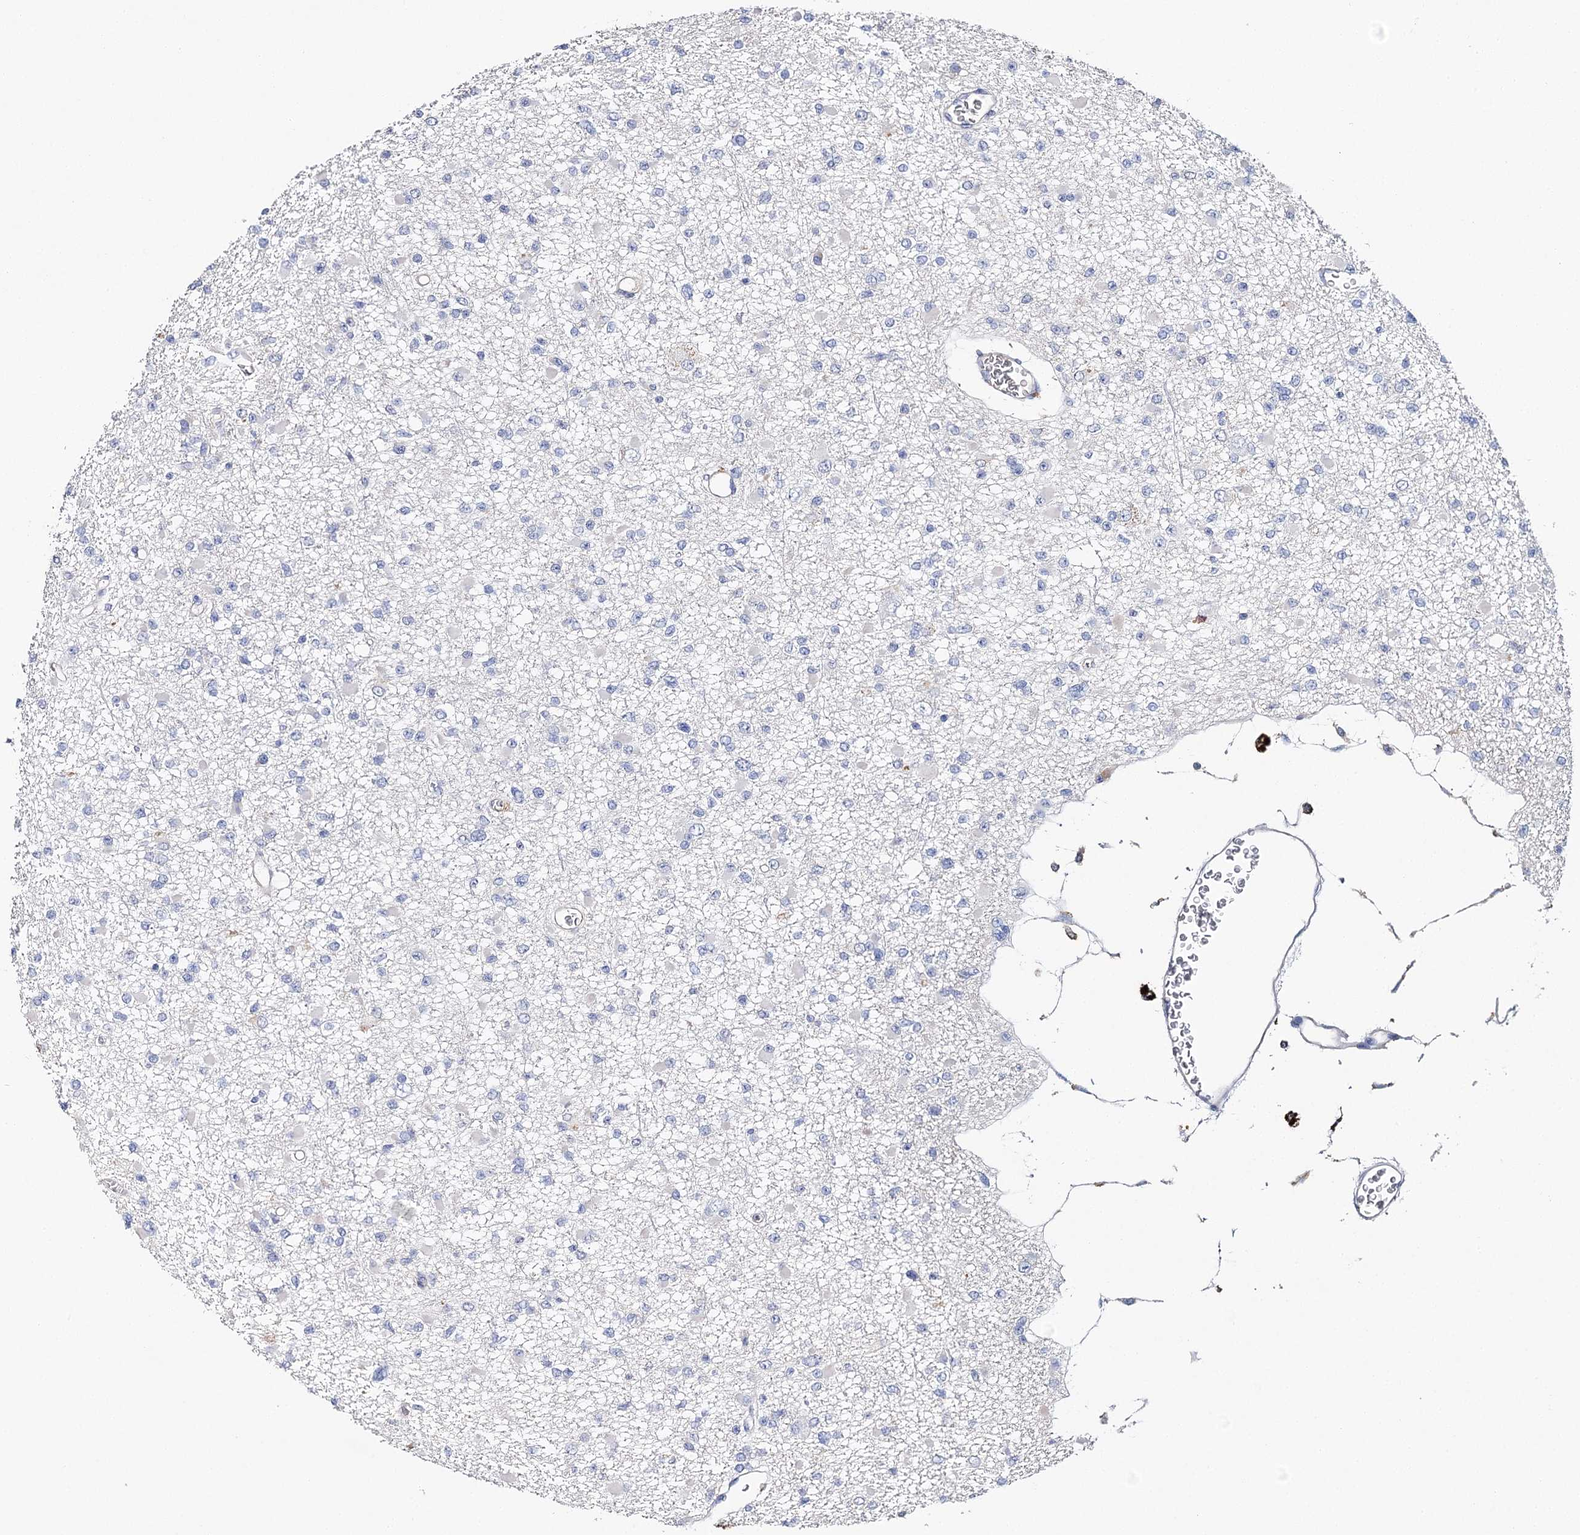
{"staining": {"intensity": "negative", "quantity": "none", "location": "none"}, "tissue": "glioma", "cell_type": "Tumor cells", "image_type": "cancer", "snomed": [{"axis": "morphology", "description": "Glioma, malignant, Low grade"}, {"axis": "topography", "description": "Brain"}], "caption": "This is an immunohistochemistry (IHC) photomicrograph of human malignant glioma (low-grade). There is no staining in tumor cells.", "gene": "EPYC", "patient": {"sex": "female", "age": 22}}